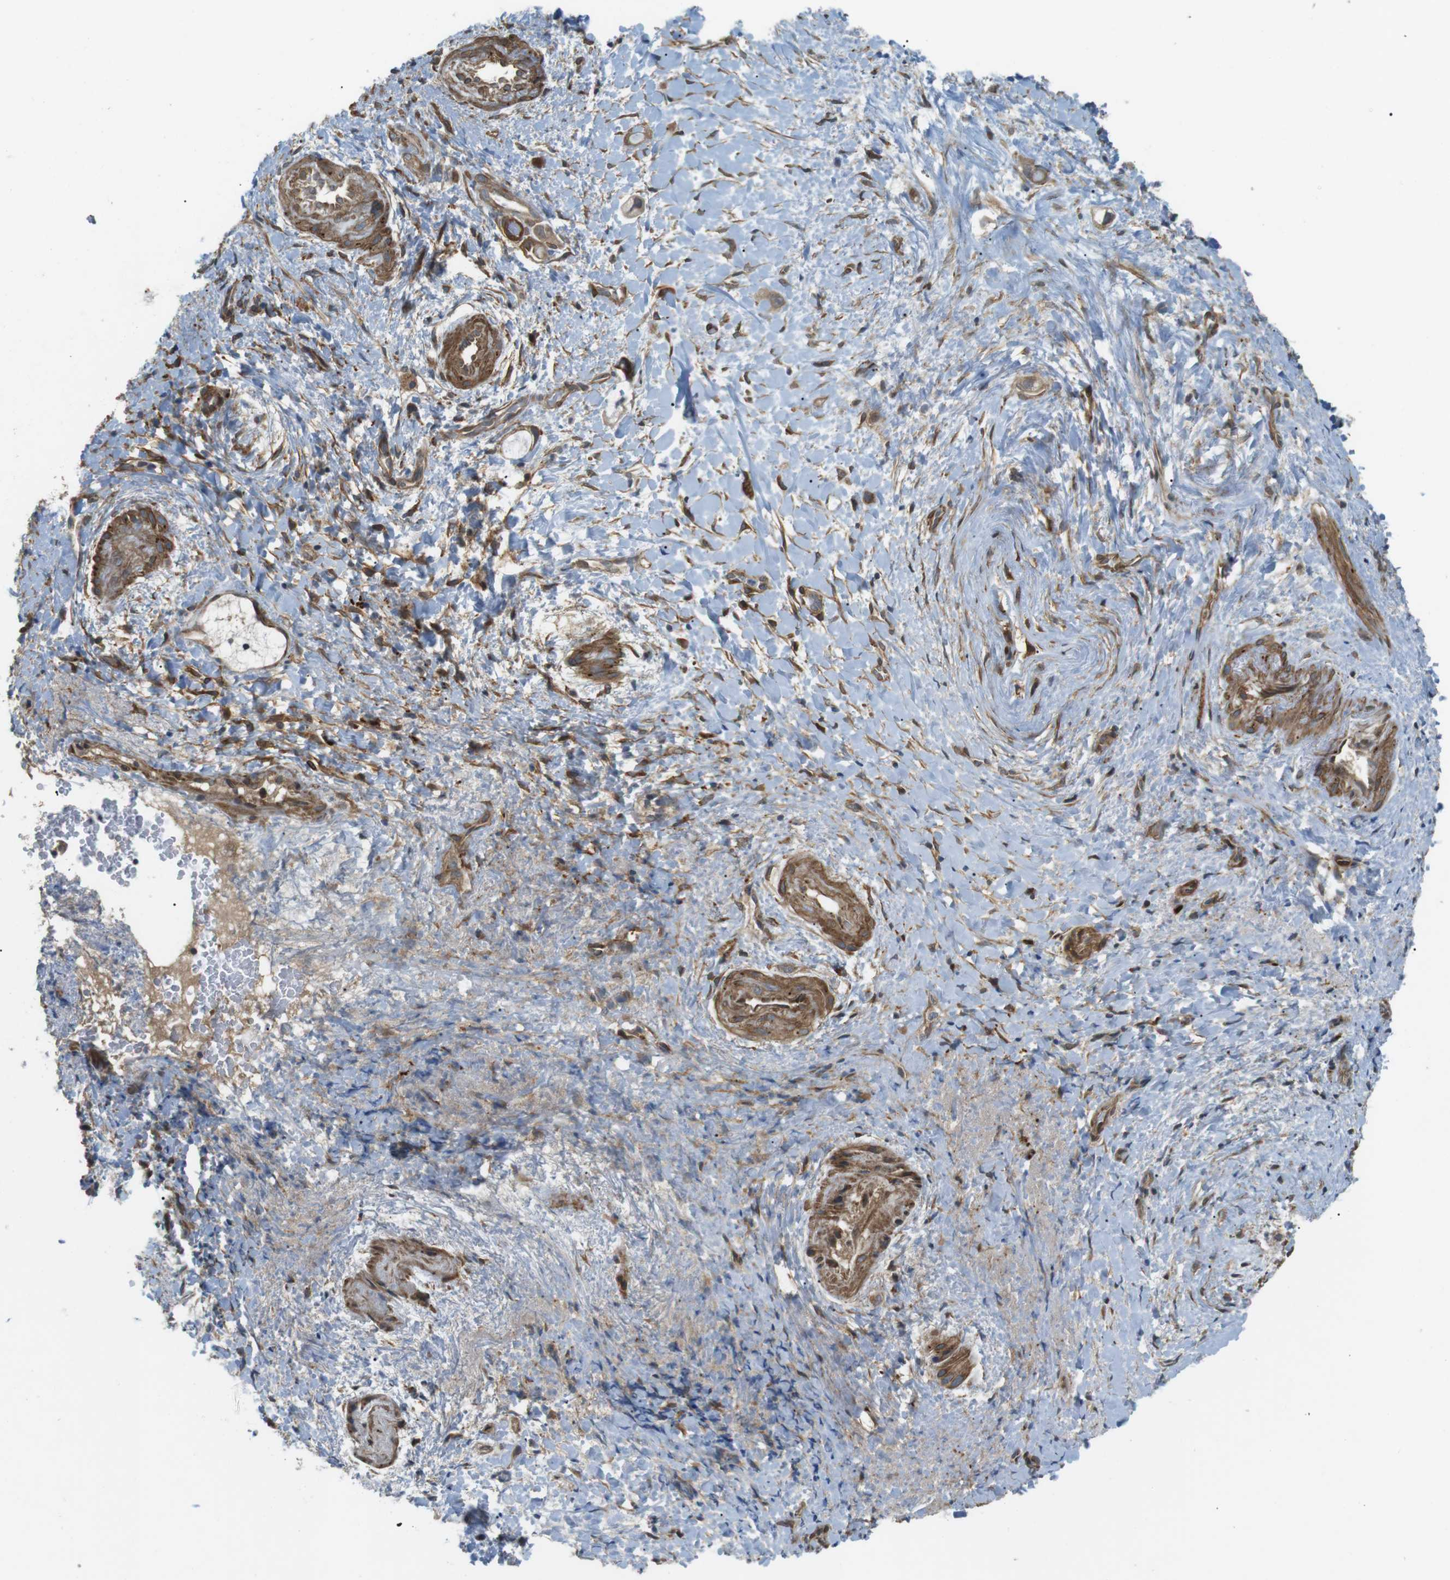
{"staining": {"intensity": "moderate", "quantity": ">75%", "location": "cytoplasmic/membranous"}, "tissue": "liver cancer", "cell_type": "Tumor cells", "image_type": "cancer", "snomed": [{"axis": "morphology", "description": "Cholangiocarcinoma"}, {"axis": "topography", "description": "Liver"}], "caption": "Liver cancer was stained to show a protein in brown. There is medium levels of moderate cytoplasmic/membranous positivity in about >75% of tumor cells.", "gene": "KANK2", "patient": {"sex": "female", "age": 65}}